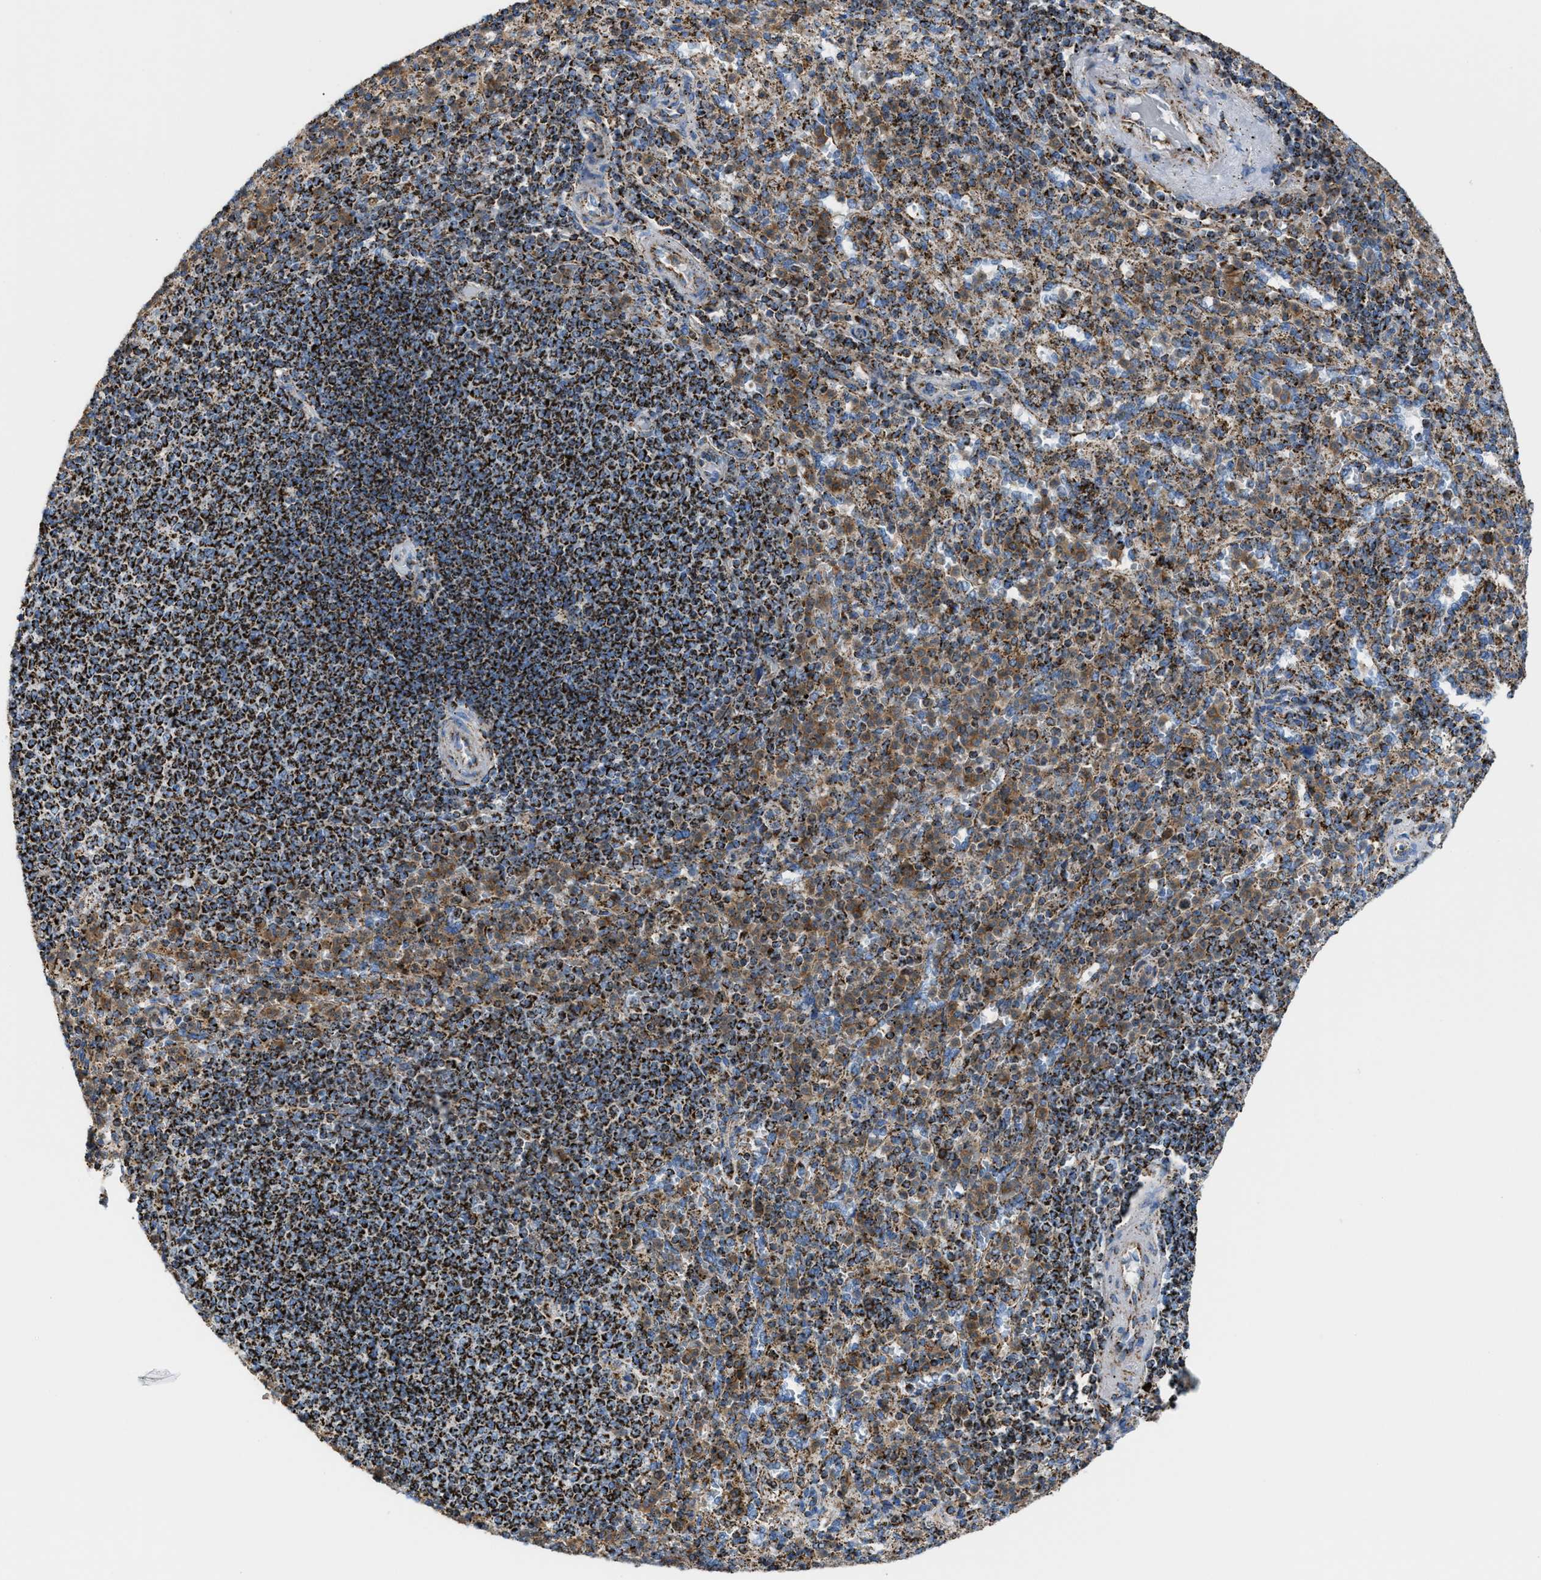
{"staining": {"intensity": "moderate", "quantity": ">75%", "location": "cytoplasmic/membranous"}, "tissue": "spleen", "cell_type": "Cells in red pulp", "image_type": "normal", "snomed": [{"axis": "morphology", "description": "Normal tissue, NOS"}, {"axis": "topography", "description": "Spleen"}], "caption": "Spleen stained with a brown dye displays moderate cytoplasmic/membranous positive positivity in approximately >75% of cells in red pulp.", "gene": "ECHS1", "patient": {"sex": "male", "age": 36}}